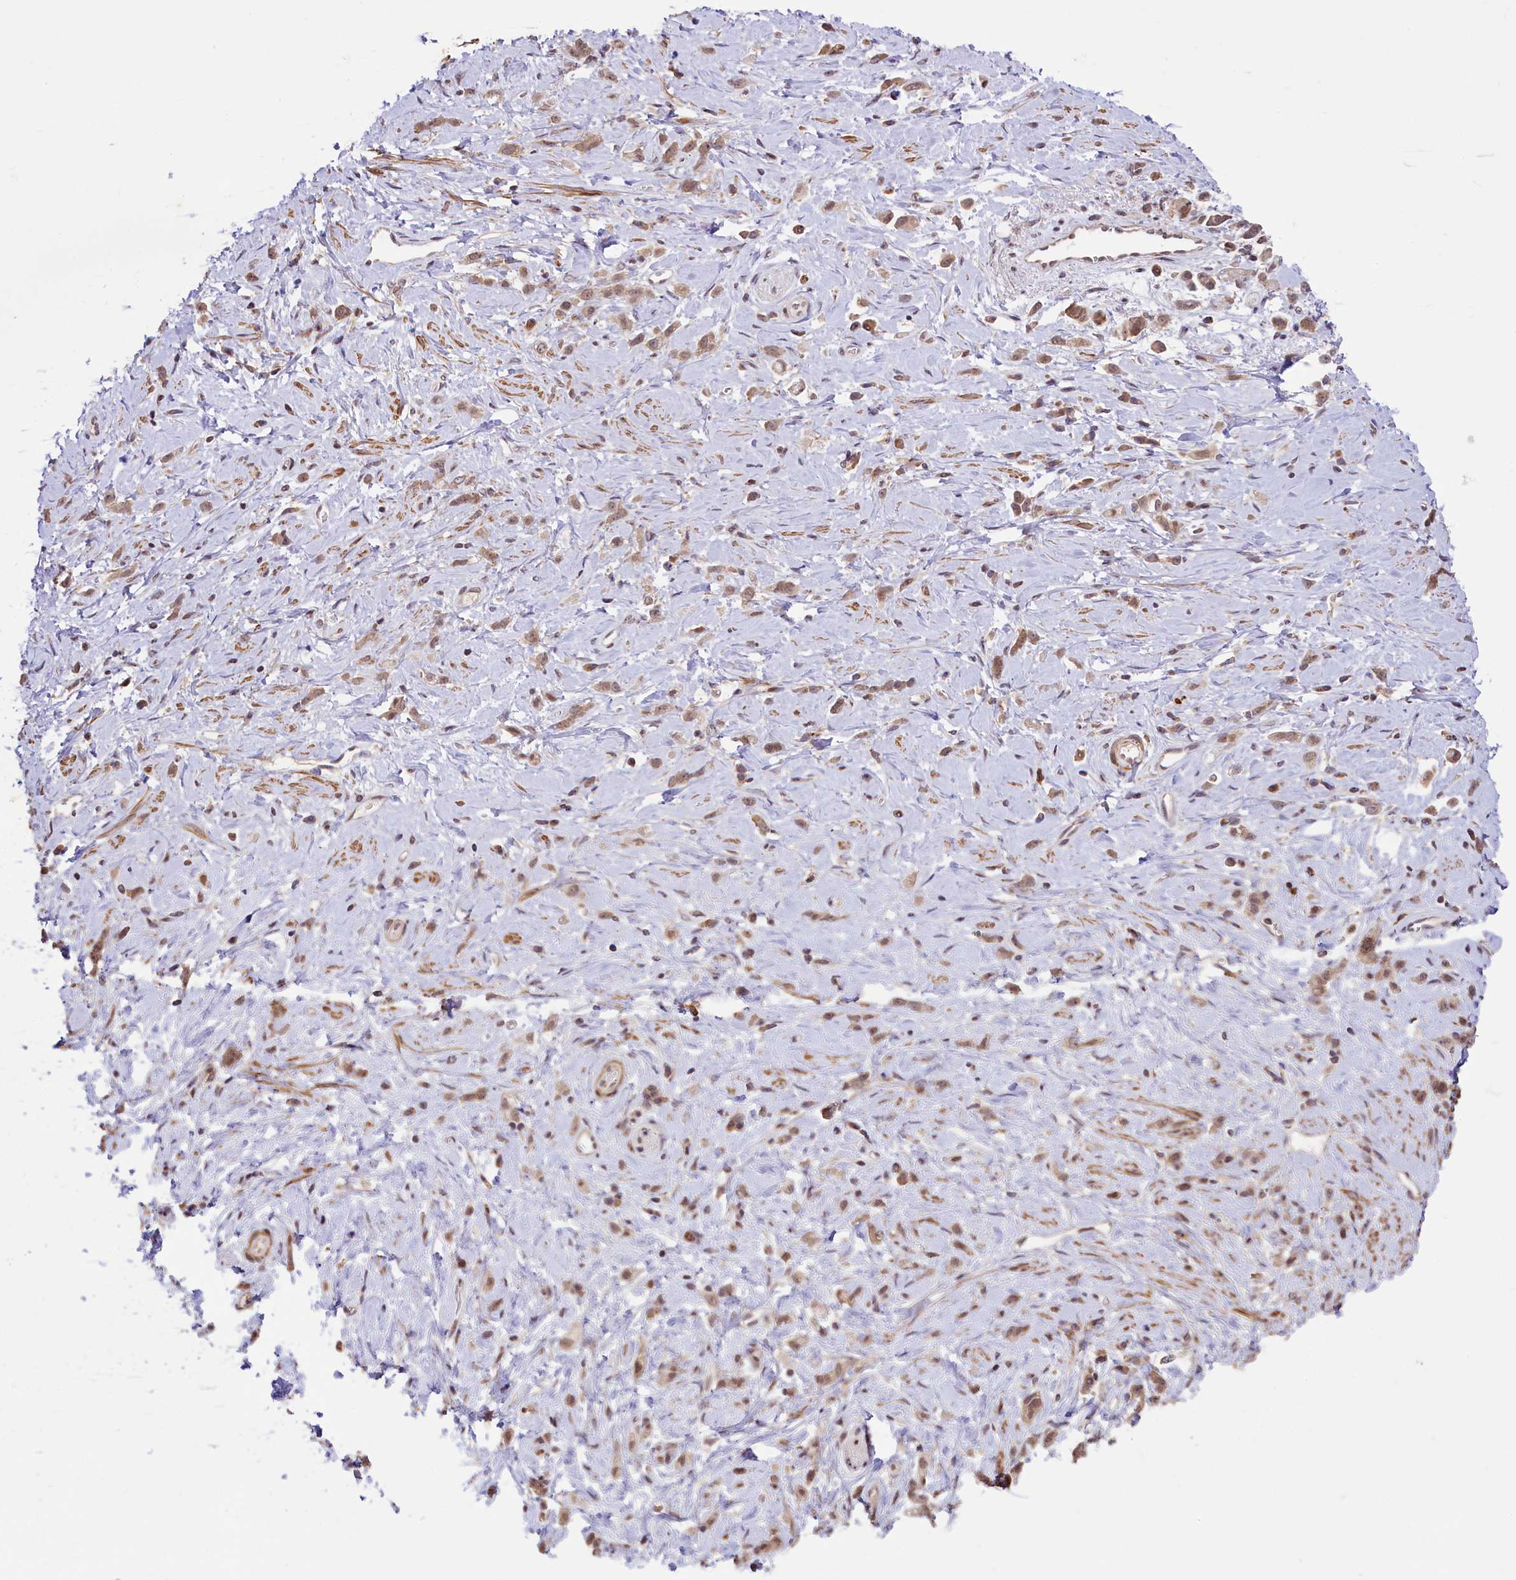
{"staining": {"intensity": "weak", "quantity": ">75%", "location": "cytoplasmic/membranous,nuclear"}, "tissue": "stomach cancer", "cell_type": "Tumor cells", "image_type": "cancer", "snomed": [{"axis": "morphology", "description": "Adenocarcinoma, NOS"}, {"axis": "topography", "description": "Stomach"}], "caption": "Stomach cancer was stained to show a protein in brown. There is low levels of weak cytoplasmic/membranous and nuclear expression in about >75% of tumor cells. (brown staining indicates protein expression, while blue staining denotes nuclei).", "gene": "RBBP8", "patient": {"sex": "female", "age": 60}}